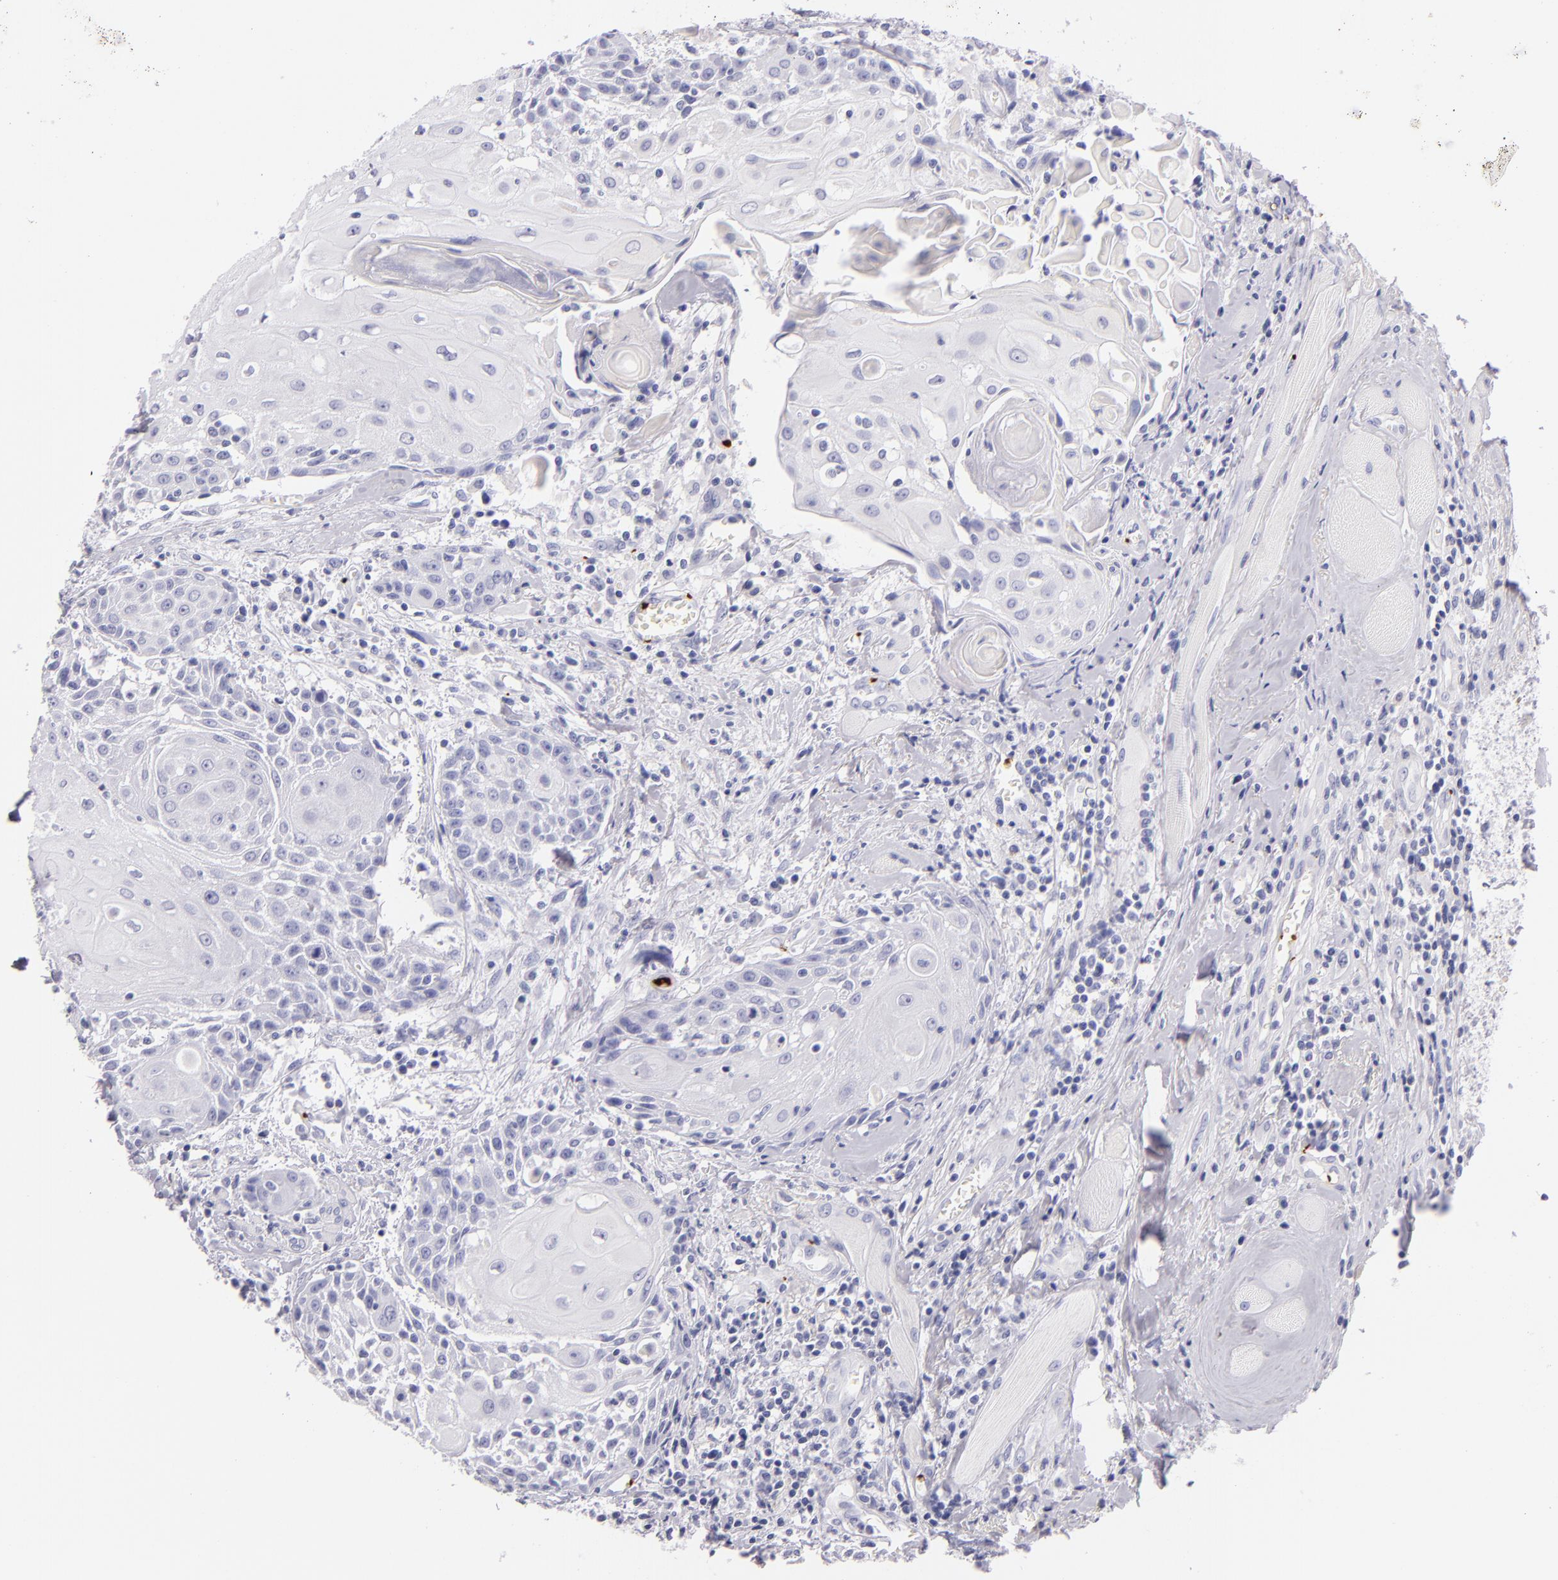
{"staining": {"intensity": "negative", "quantity": "none", "location": "none"}, "tissue": "head and neck cancer", "cell_type": "Tumor cells", "image_type": "cancer", "snomed": [{"axis": "morphology", "description": "Squamous cell carcinoma, NOS"}, {"axis": "topography", "description": "Oral tissue"}, {"axis": "topography", "description": "Head-Neck"}], "caption": "The immunohistochemistry micrograph has no significant positivity in tumor cells of head and neck squamous cell carcinoma tissue.", "gene": "GP1BA", "patient": {"sex": "female", "age": 82}}